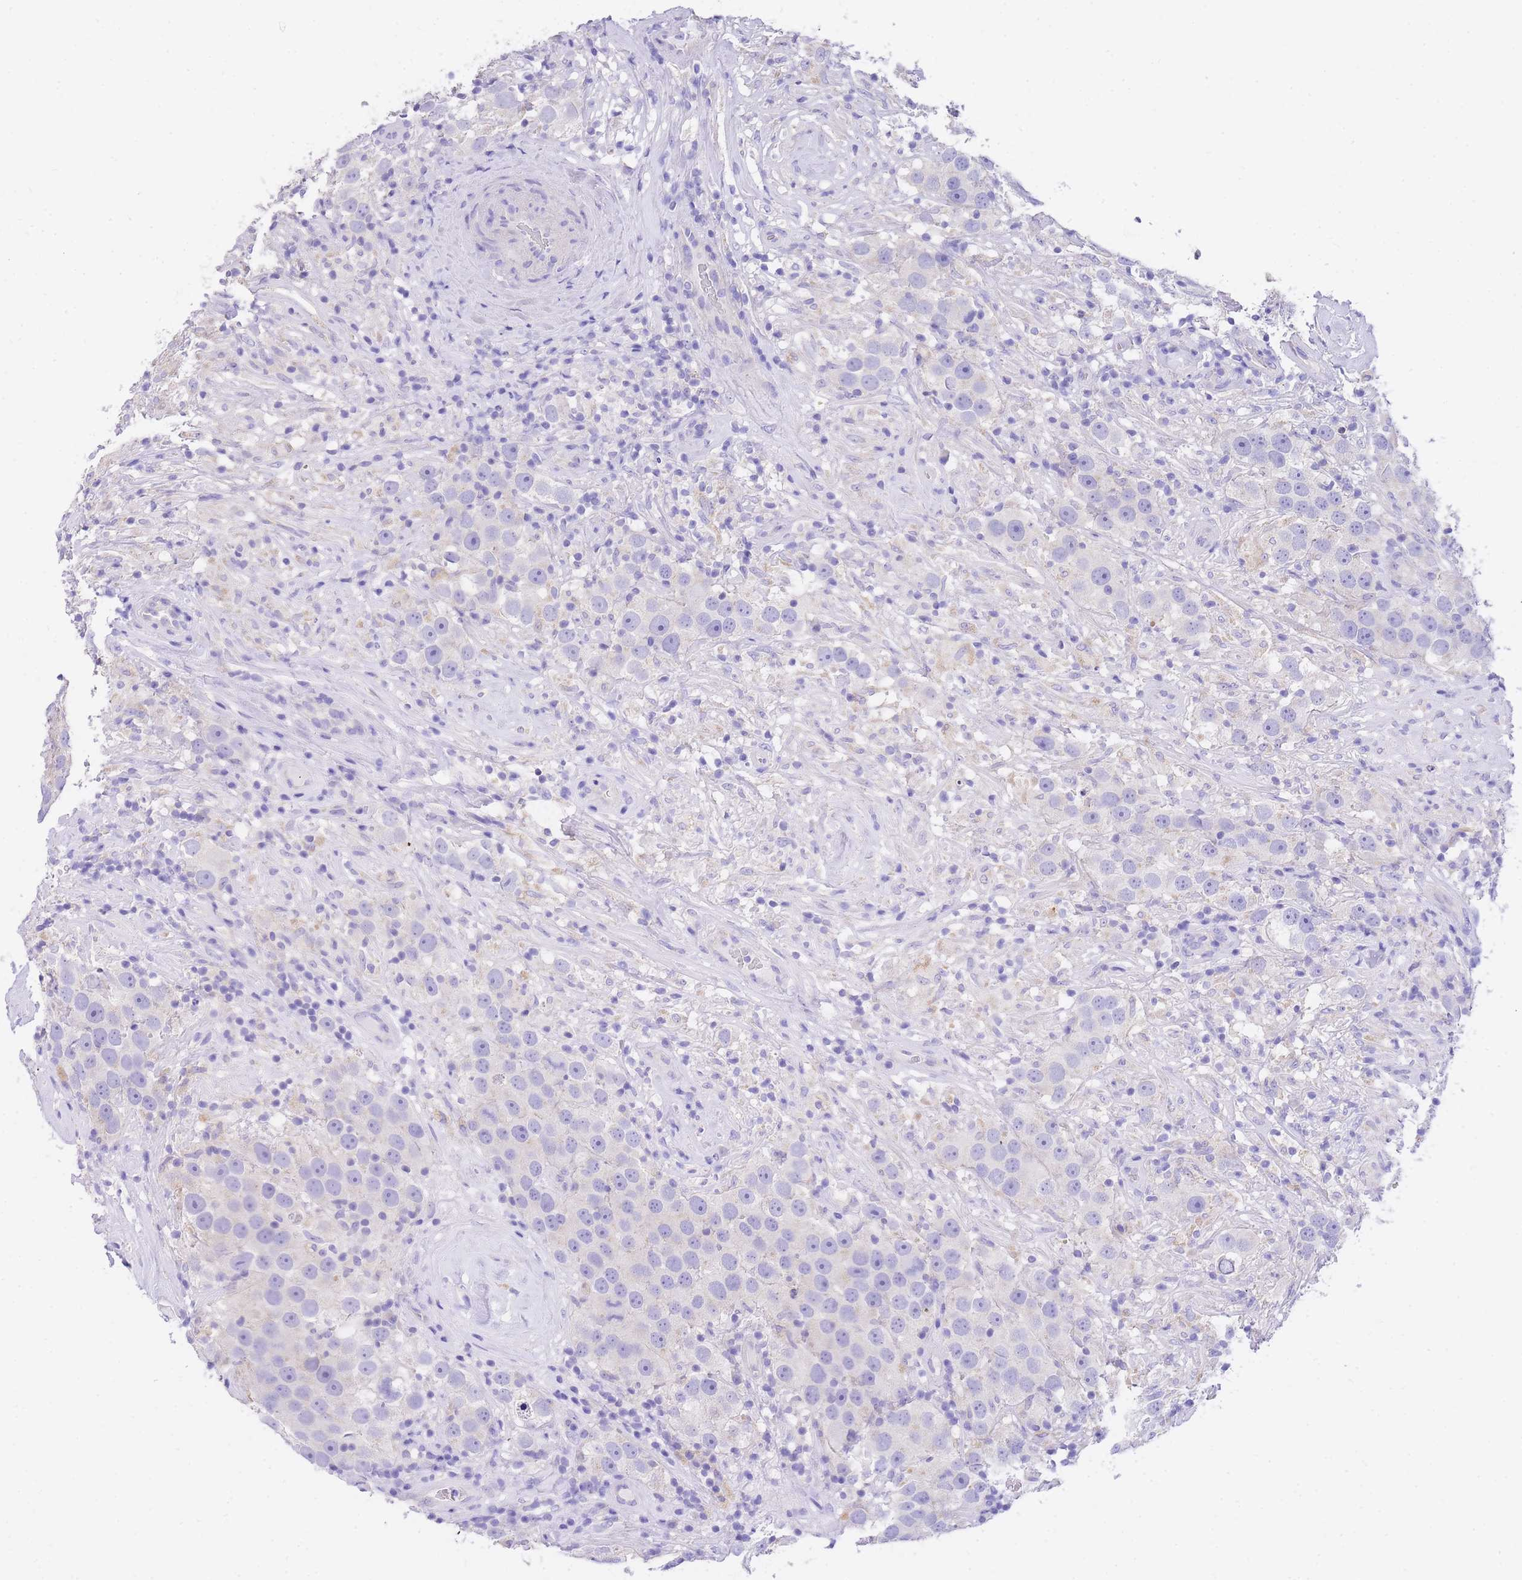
{"staining": {"intensity": "negative", "quantity": "none", "location": "none"}, "tissue": "testis cancer", "cell_type": "Tumor cells", "image_type": "cancer", "snomed": [{"axis": "morphology", "description": "Seminoma, NOS"}, {"axis": "topography", "description": "Testis"}], "caption": "A photomicrograph of human testis cancer (seminoma) is negative for staining in tumor cells.", "gene": "EPN2", "patient": {"sex": "male", "age": 49}}